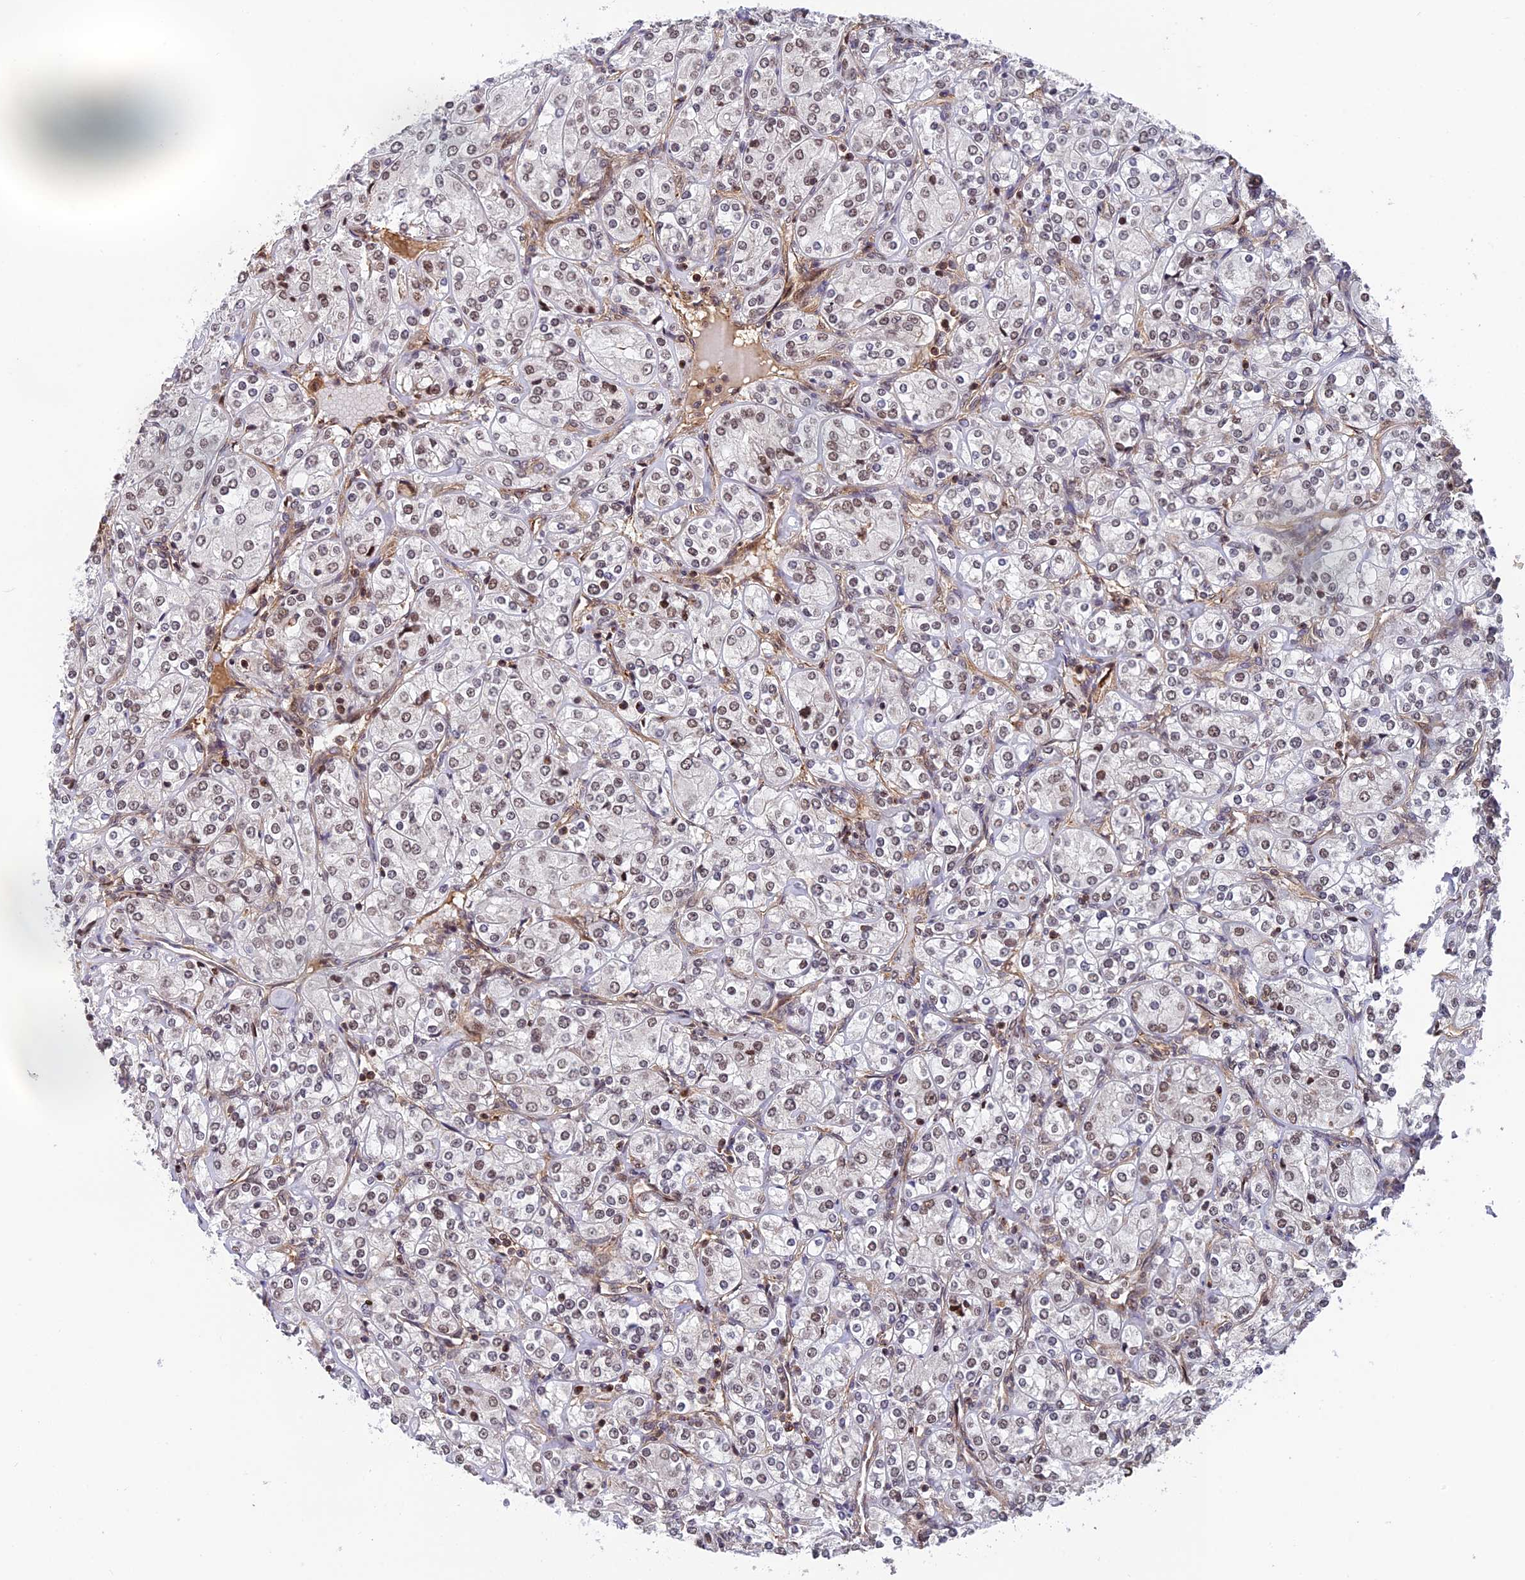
{"staining": {"intensity": "weak", "quantity": ">75%", "location": "nuclear"}, "tissue": "renal cancer", "cell_type": "Tumor cells", "image_type": "cancer", "snomed": [{"axis": "morphology", "description": "Adenocarcinoma, NOS"}, {"axis": "topography", "description": "Kidney"}], "caption": "DAB (3,3'-diaminobenzidine) immunohistochemical staining of human adenocarcinoma (renal) shows weak nuclear protein staining in approximately >75% of tumor cells.", "gene": "OSBPL1A", "patient": {"sex": "male", "age": 77}}